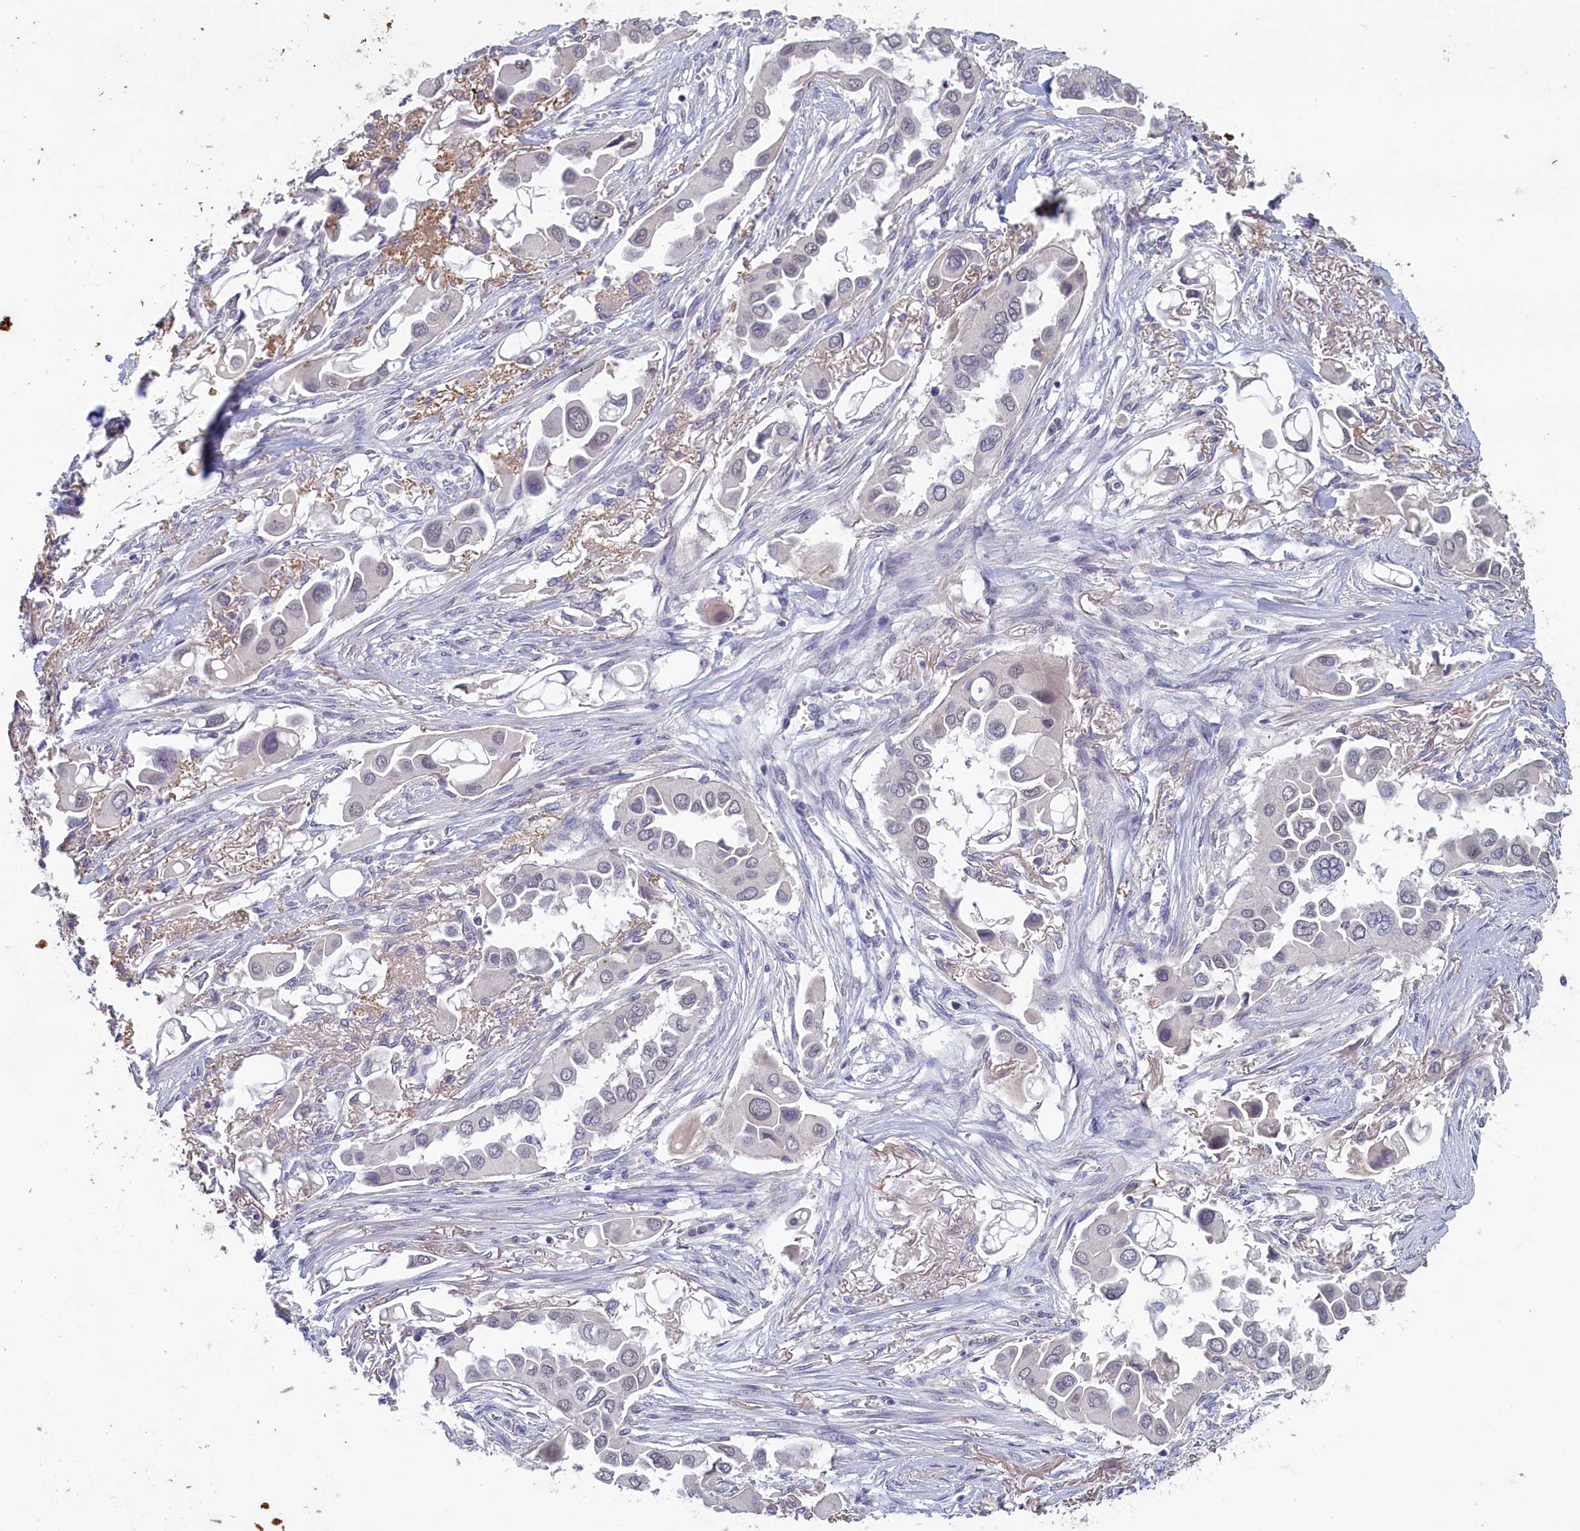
{"staining": {"intensity": "negative", "quantity": "none", "location": "none"}, "tissue": "lung cancer", "cell_type": "Tumor cells", "image_type": "cancer", "snomed": [{"axis": "morphology", "description": "Adenocarcinoma, NOS"}, {"axis": "topography", "description": "Lung"}], "caption": "Immunohistochemical staining of lung cancer shows no significant positivity in tumor cells. The staining is performed using DAB brown chromogen with nuclei counter-stained in using hematoxylin.", "gene": "ATF7IP2", "patient": {"sex": "female", "age": 76}}